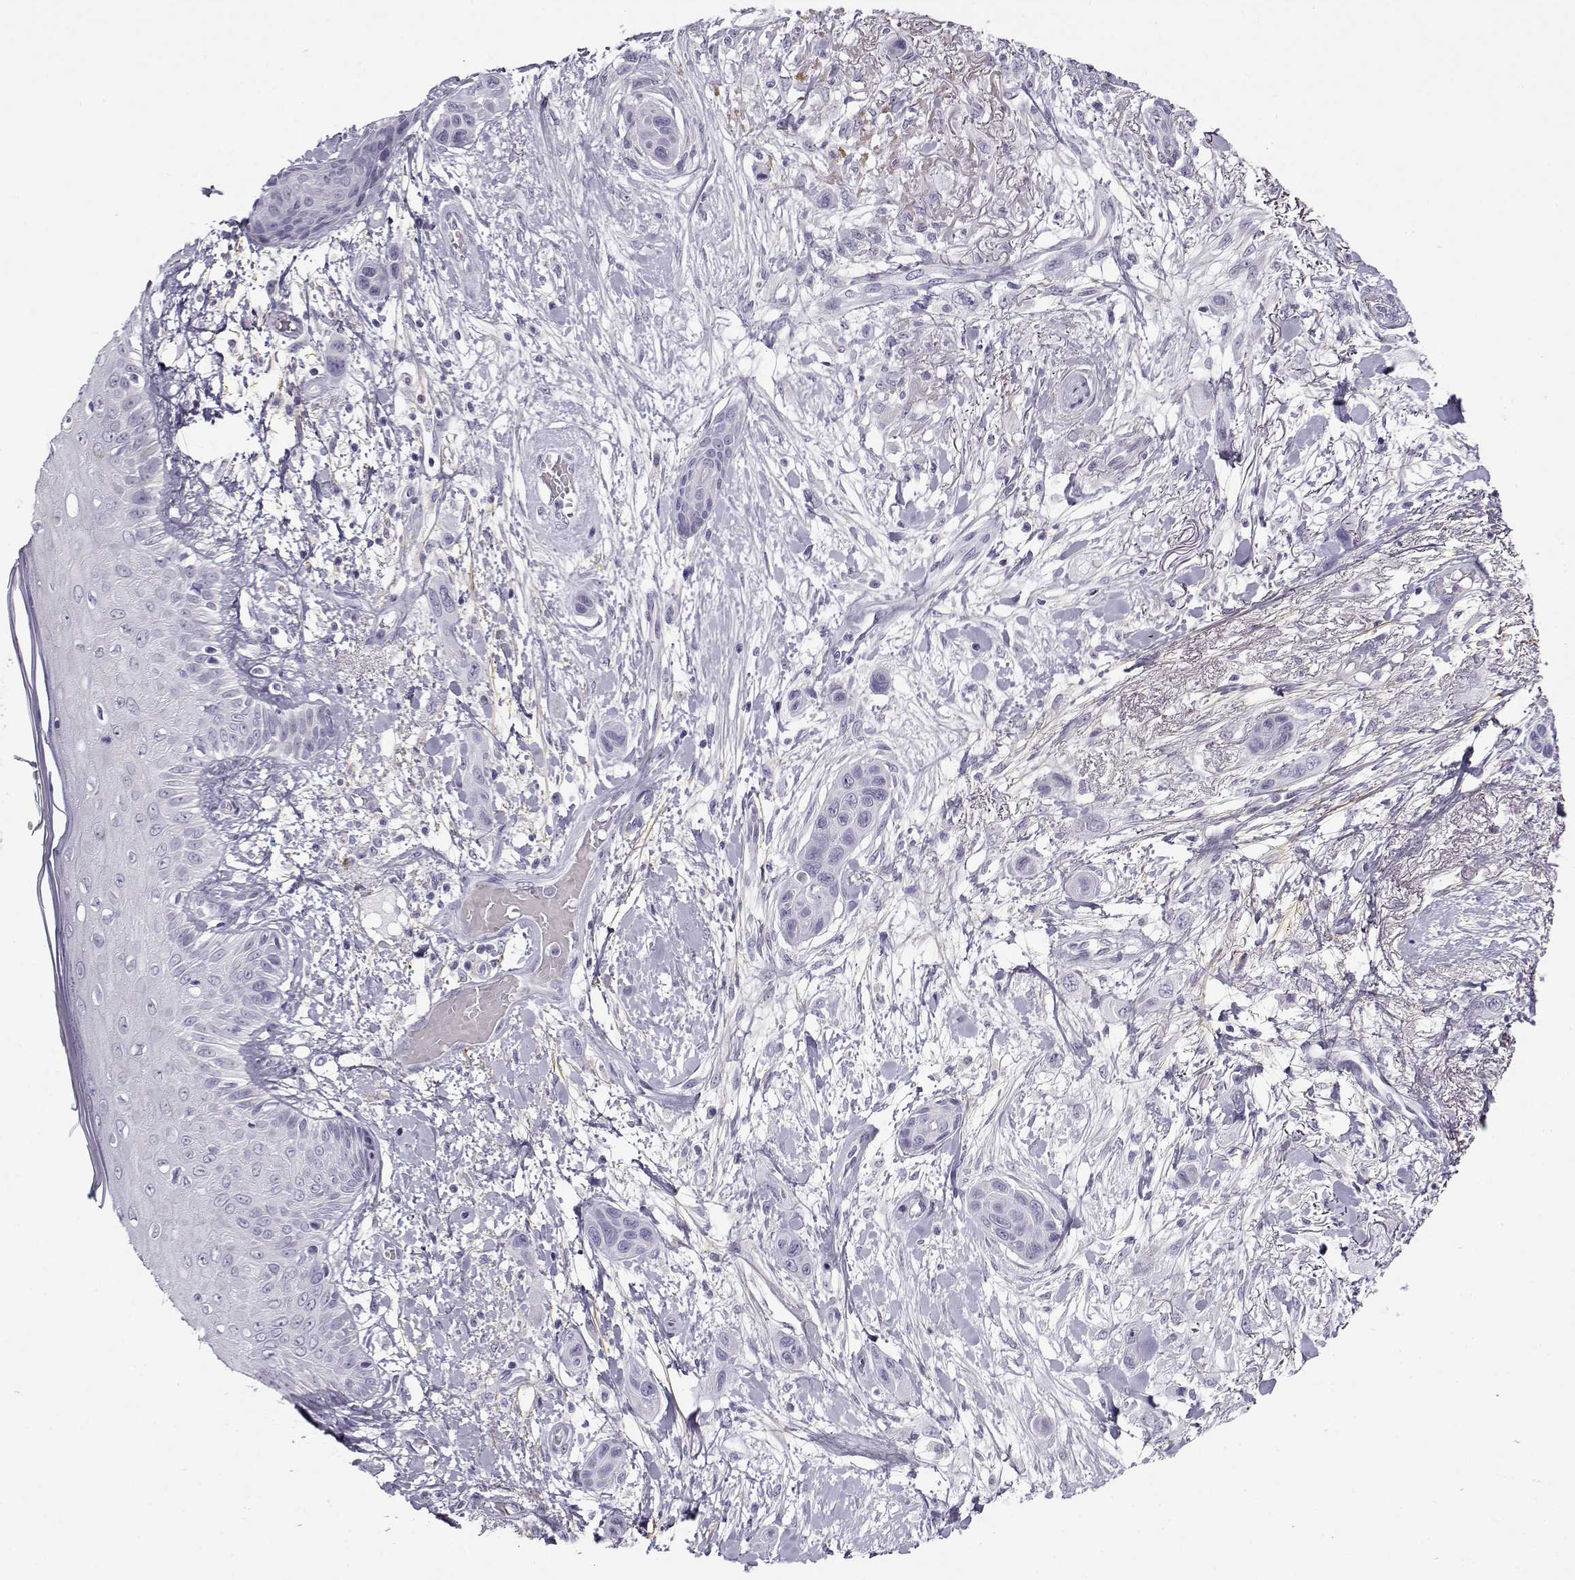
{"staining": {"intensity": "negative", "quantity": "none", "location": "none"}, "tissue": "skin cancer", "cell_type": "Tumor cells", "image_type": "cancer", "snomed": [{"axis": "morphology", "description": "Squamous cell carcinoma, NOS"}, {"axis": "topography", "description": "Skin"}], "caption": "Immunohistochemical staining of squamous cell carcinoma (skin) shows no significant expression in tumor cells.", "gene": "GTSF1L", "patient": {"sex": "male", "age": 79}}